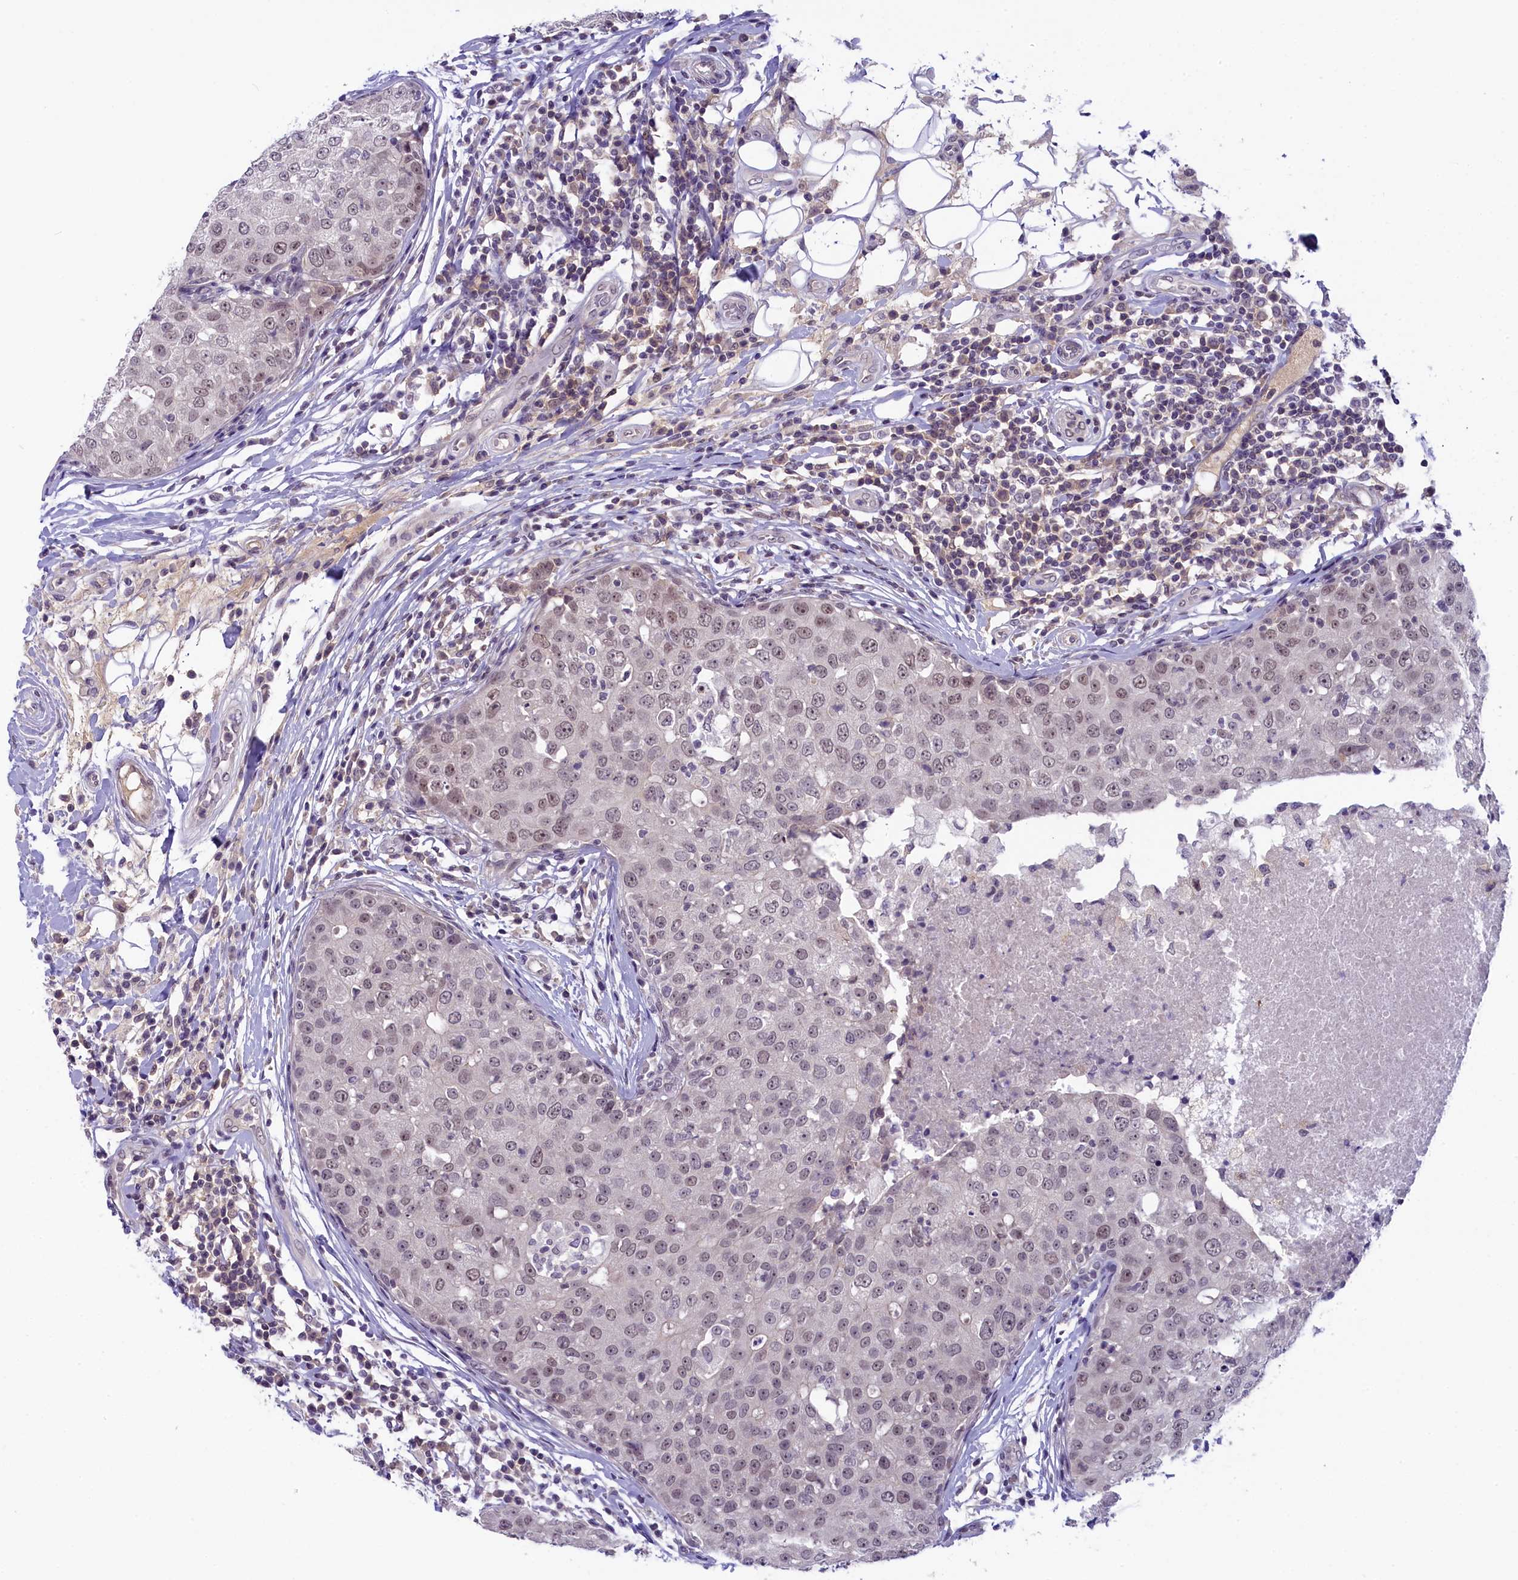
{"staining": {"intensity": "weak", "quantity": "25%-75%", "location": "nuclear"}, "tissue": "breast cancer", "cell_type": "Tumor cells", "image_type": "cancer", "snomed": [{"axis": "morphology", "description": "Duct carcinoma"}, {"axis": "topography", "description": "Breast"}], "caption": "DAB immunohistochemical staining of breast cancer (infiltrating ductal carcinoma) demonstrates weak nuclear protein expression in about 25%-75% of tumor cells.", "gene": "CRAMP1", "patient": {"sex": "female", "age": 27}}